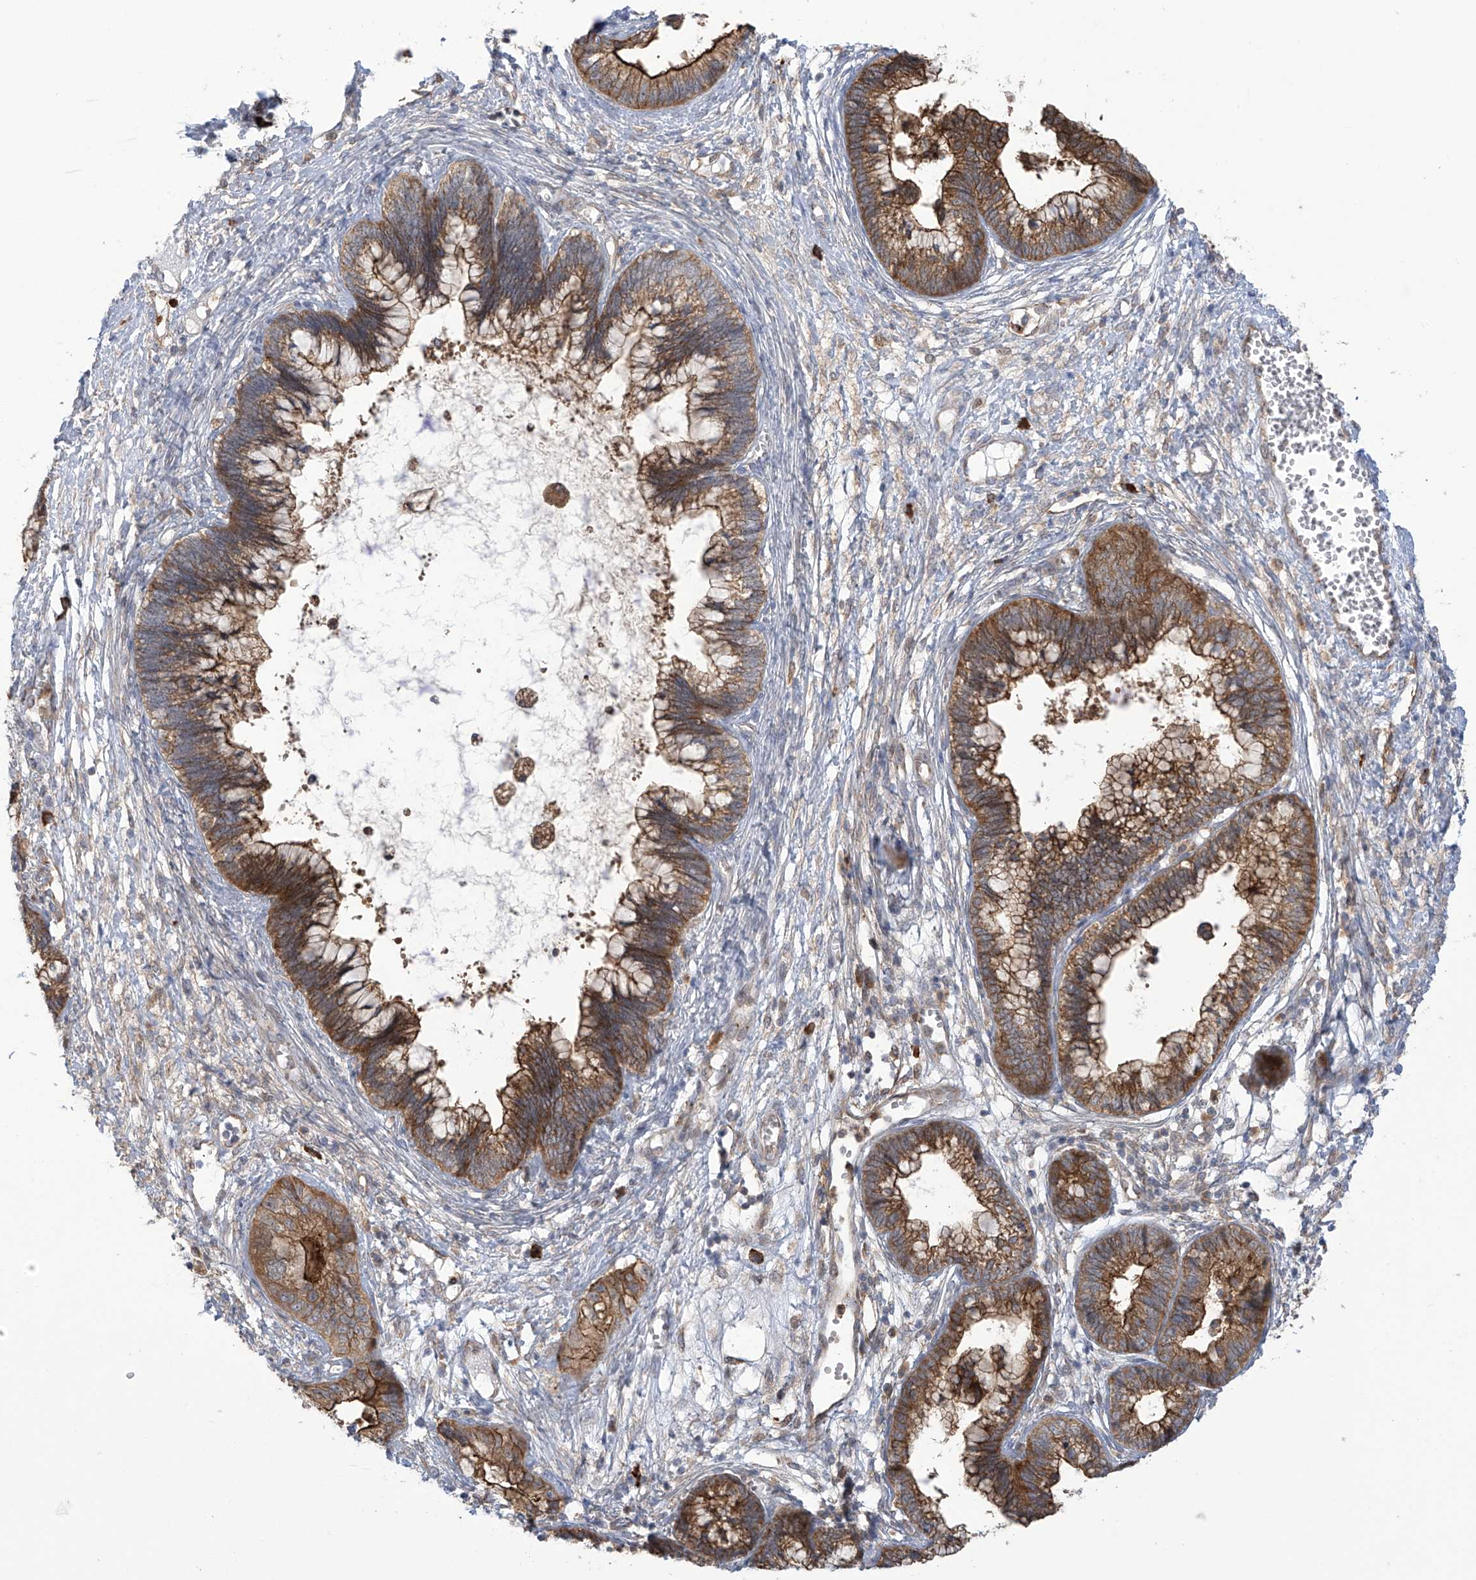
{"staining": {"intensity": "strong", "quantity": "25%-75%", "location": "cytoplasmic/membranous"}, "tissue": "cervical cancer", "cell_type": "Tumor cells", "image_type": "cancer", "snomed": [{"axis": "morphology", "description": "Adenocarcinoma, NOS"}, {"axis": "topography", "description": "Cervix"}], "caption": "Protein expression analysis of cervical adenocarcinoma reveals strong cytoplasmic/membranous positivity in about 25%-75% of tumor cells.", "gene": "KIAA1522", "patient": {"sex": "female", "age": 44}}